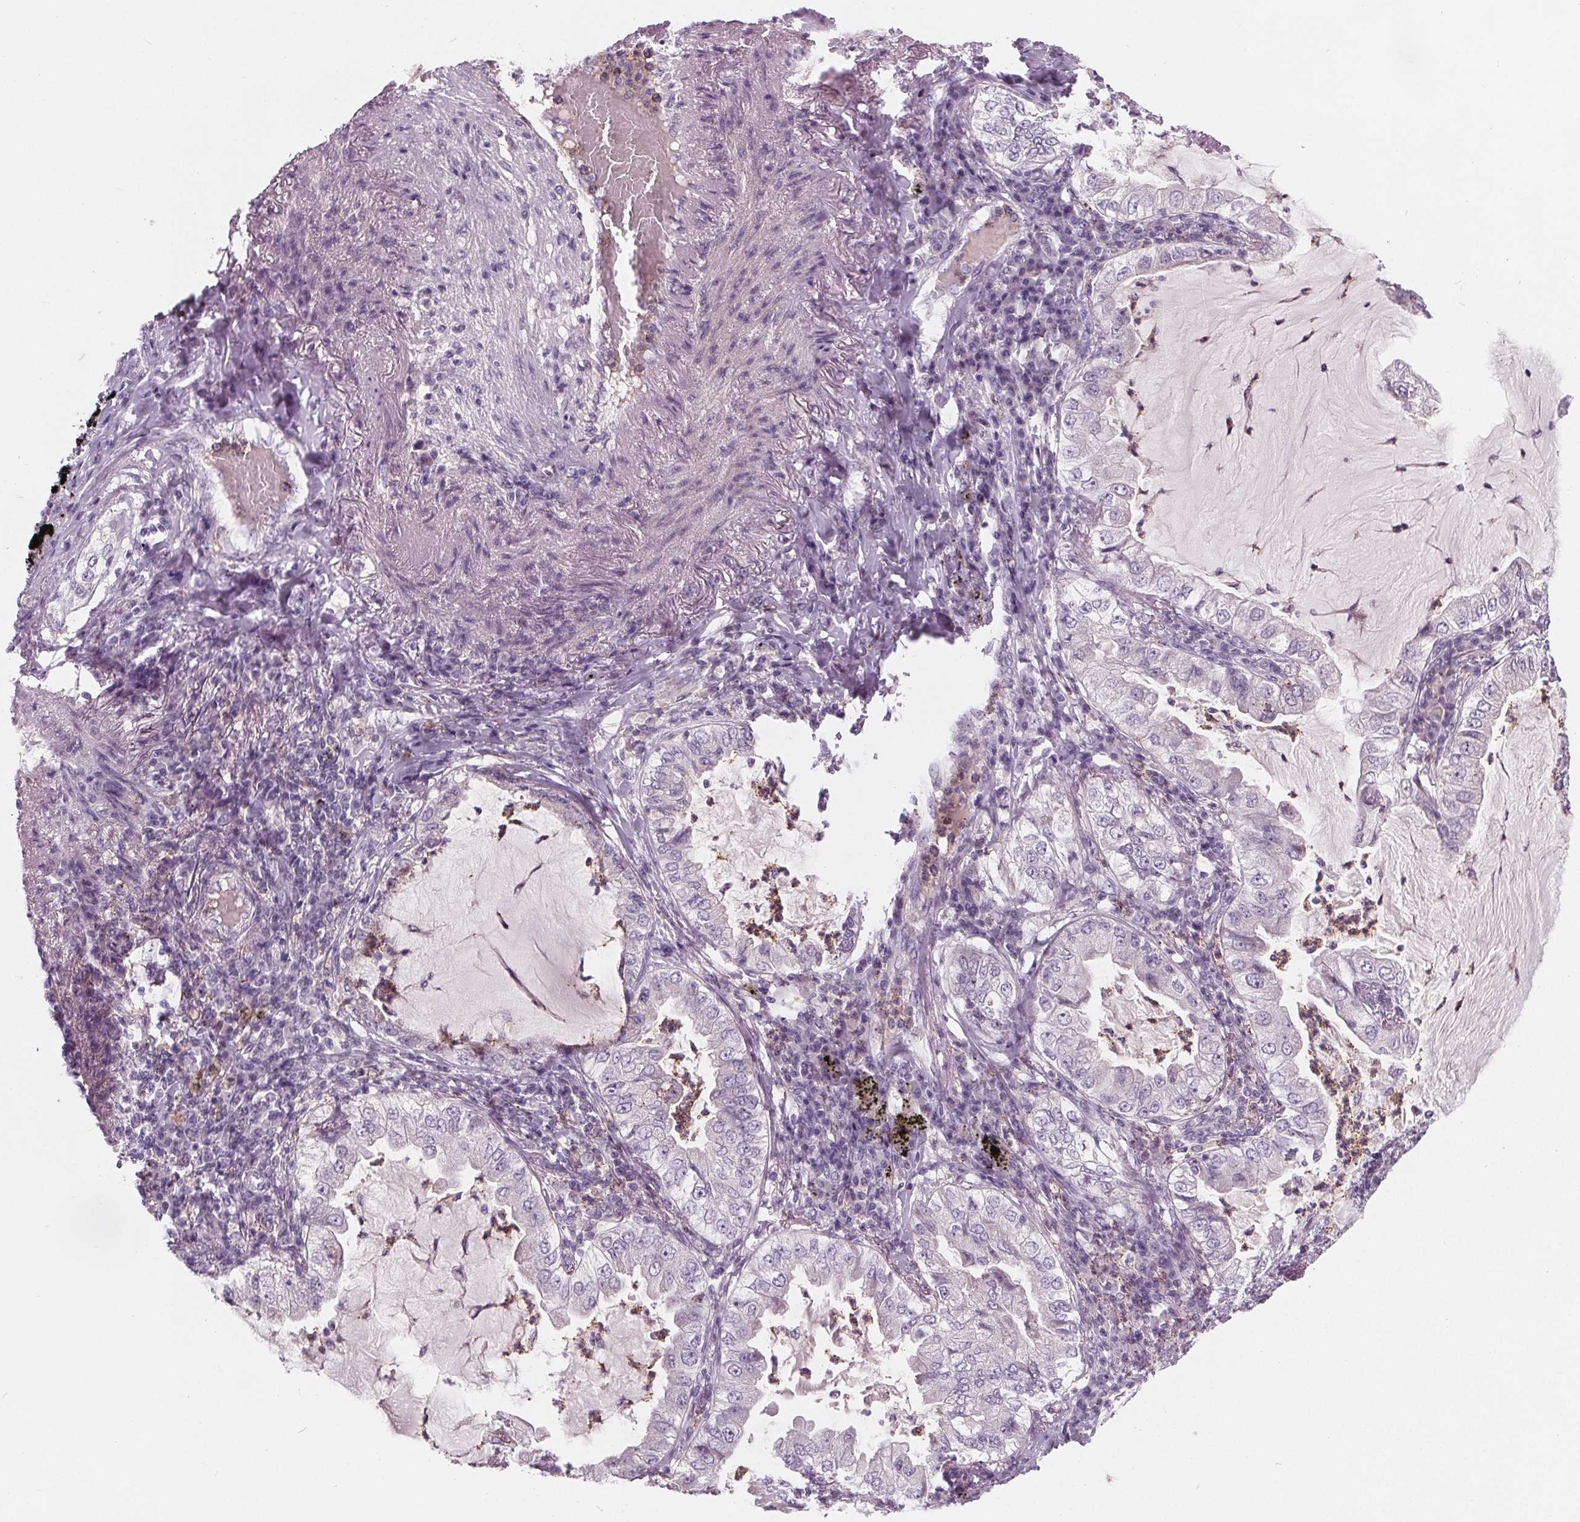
{"staining": {"intensity": "negative", "quantity": "none", "location": "none"}, "tissue": "lung cancer", "cell_type": "Tumor cells", "image_type": "cancer", "snomed": [{"axis": "morphology", "description": "Adenocarcinoma, NOS"}, {"axis": "topography", "description": "Lung"}], "caption": "High magnification brightfield microscopy of lung cancer (adenocarcinoma) stained with DAB (brown) and counterstained with hematoxylin (blue): tumor cells show no significant expression. Brightfield microscopy of immunohistochemistry (IHC) stained with DAB (brown) and hematoxylin (blue), captured at high magnification.", "gene": "HAAO", "patient": {"sex": "female", "age": 73}}